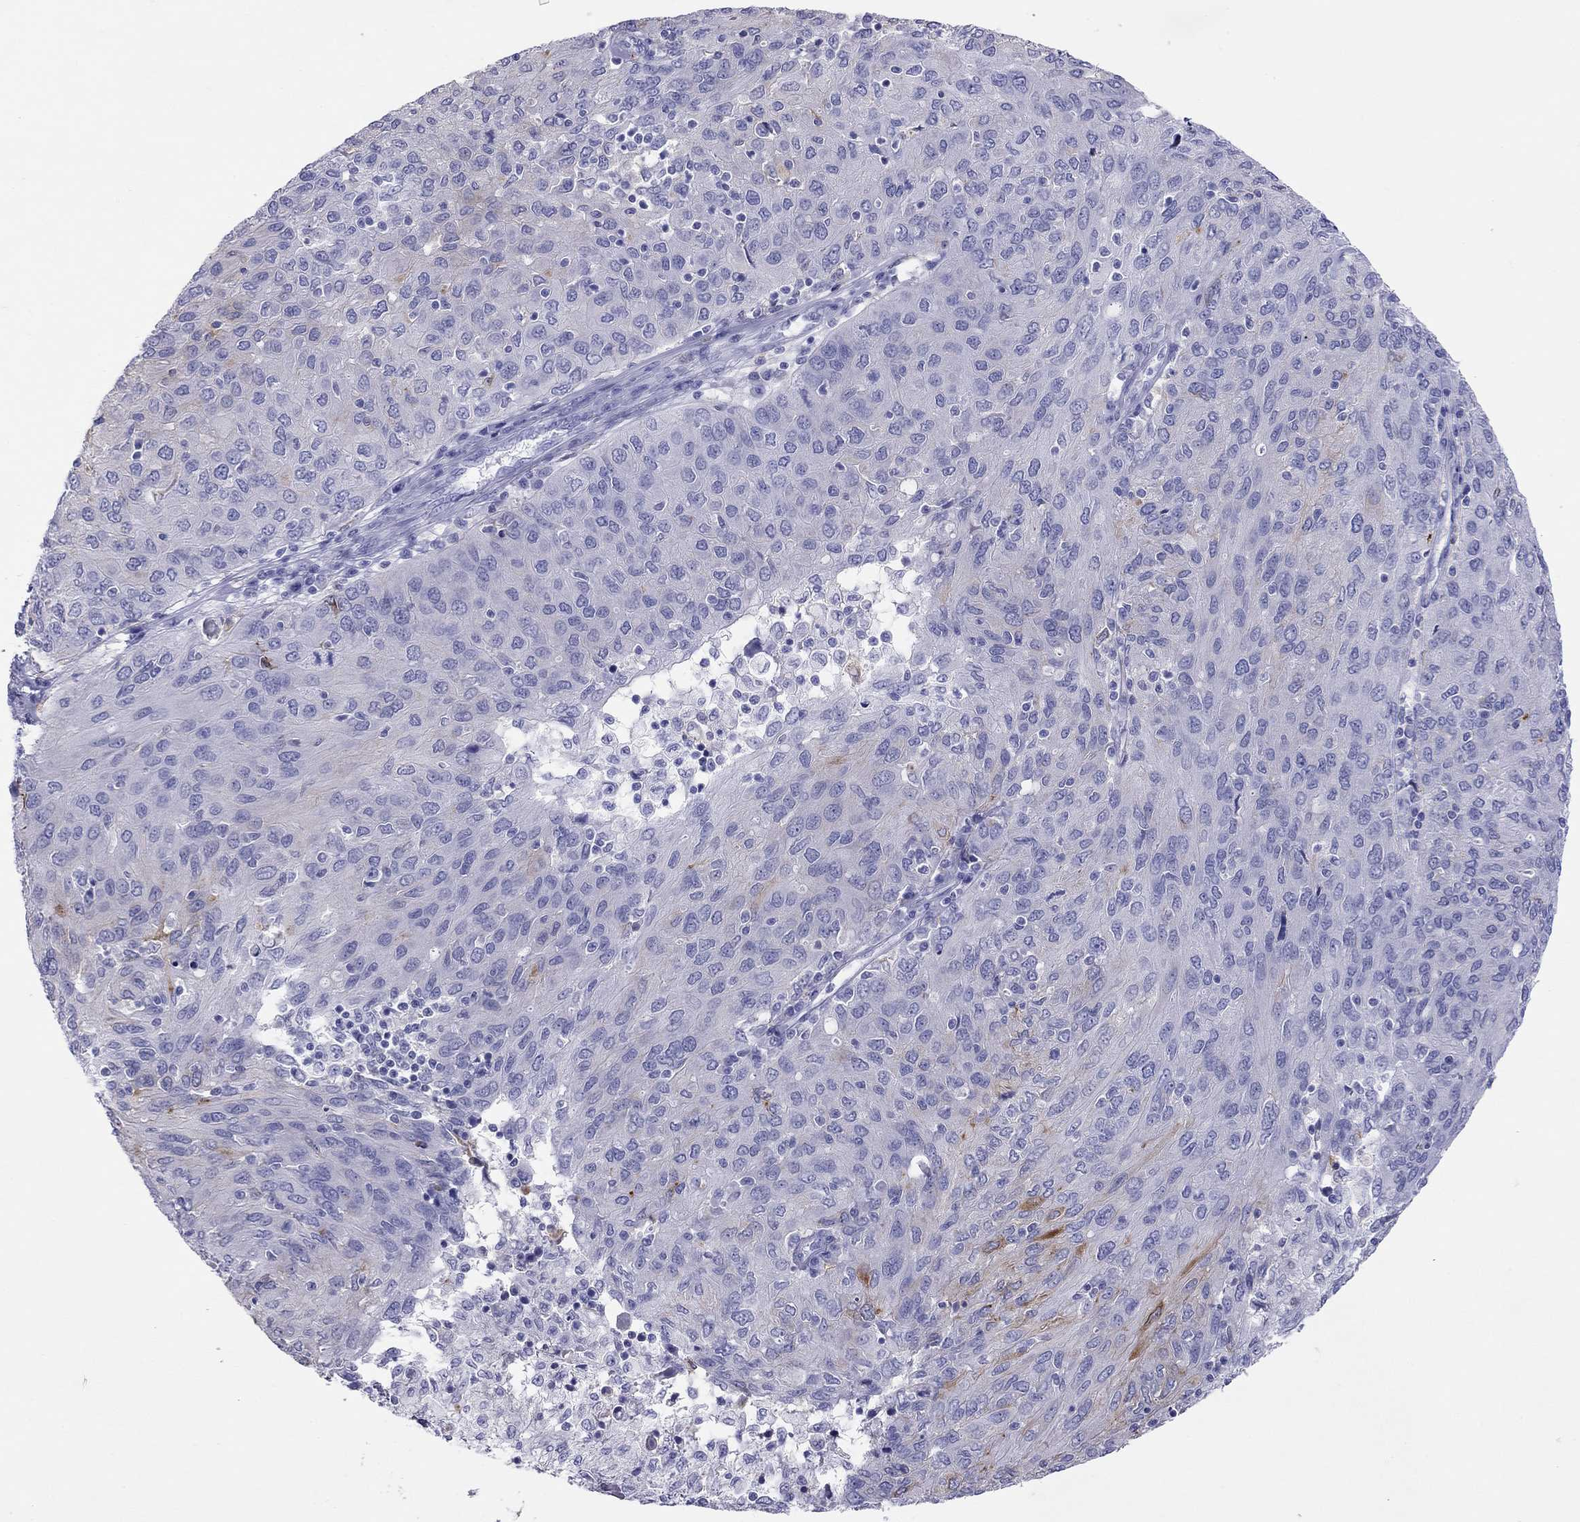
{"staining": {"intensity": "moderate", "quantity": "<25%", "location": "cytoplasmic/membranous"}, "tissue": "ovarian cancer", "cell_type": "Tumor cells", "image_type": "cancer", "snomed": [{"axis": "morphology", "description": "Carcinoma, endometroid"}, {"axis": "topography", "description": "Ovary"}], "caption": "Brown immunohistochemical staining in endometroid carcinoma (ovarian) displays moderate cytoplasmic/membranous expression in approximately <25% of tumor cells. The staining is performed using DAB brown chromogen to label protein expression. The nuclei are counter-stained blue using hematoxylin.", "gene": "HLA-DQB2", "patient": {"sex": "female", "age": 50}}